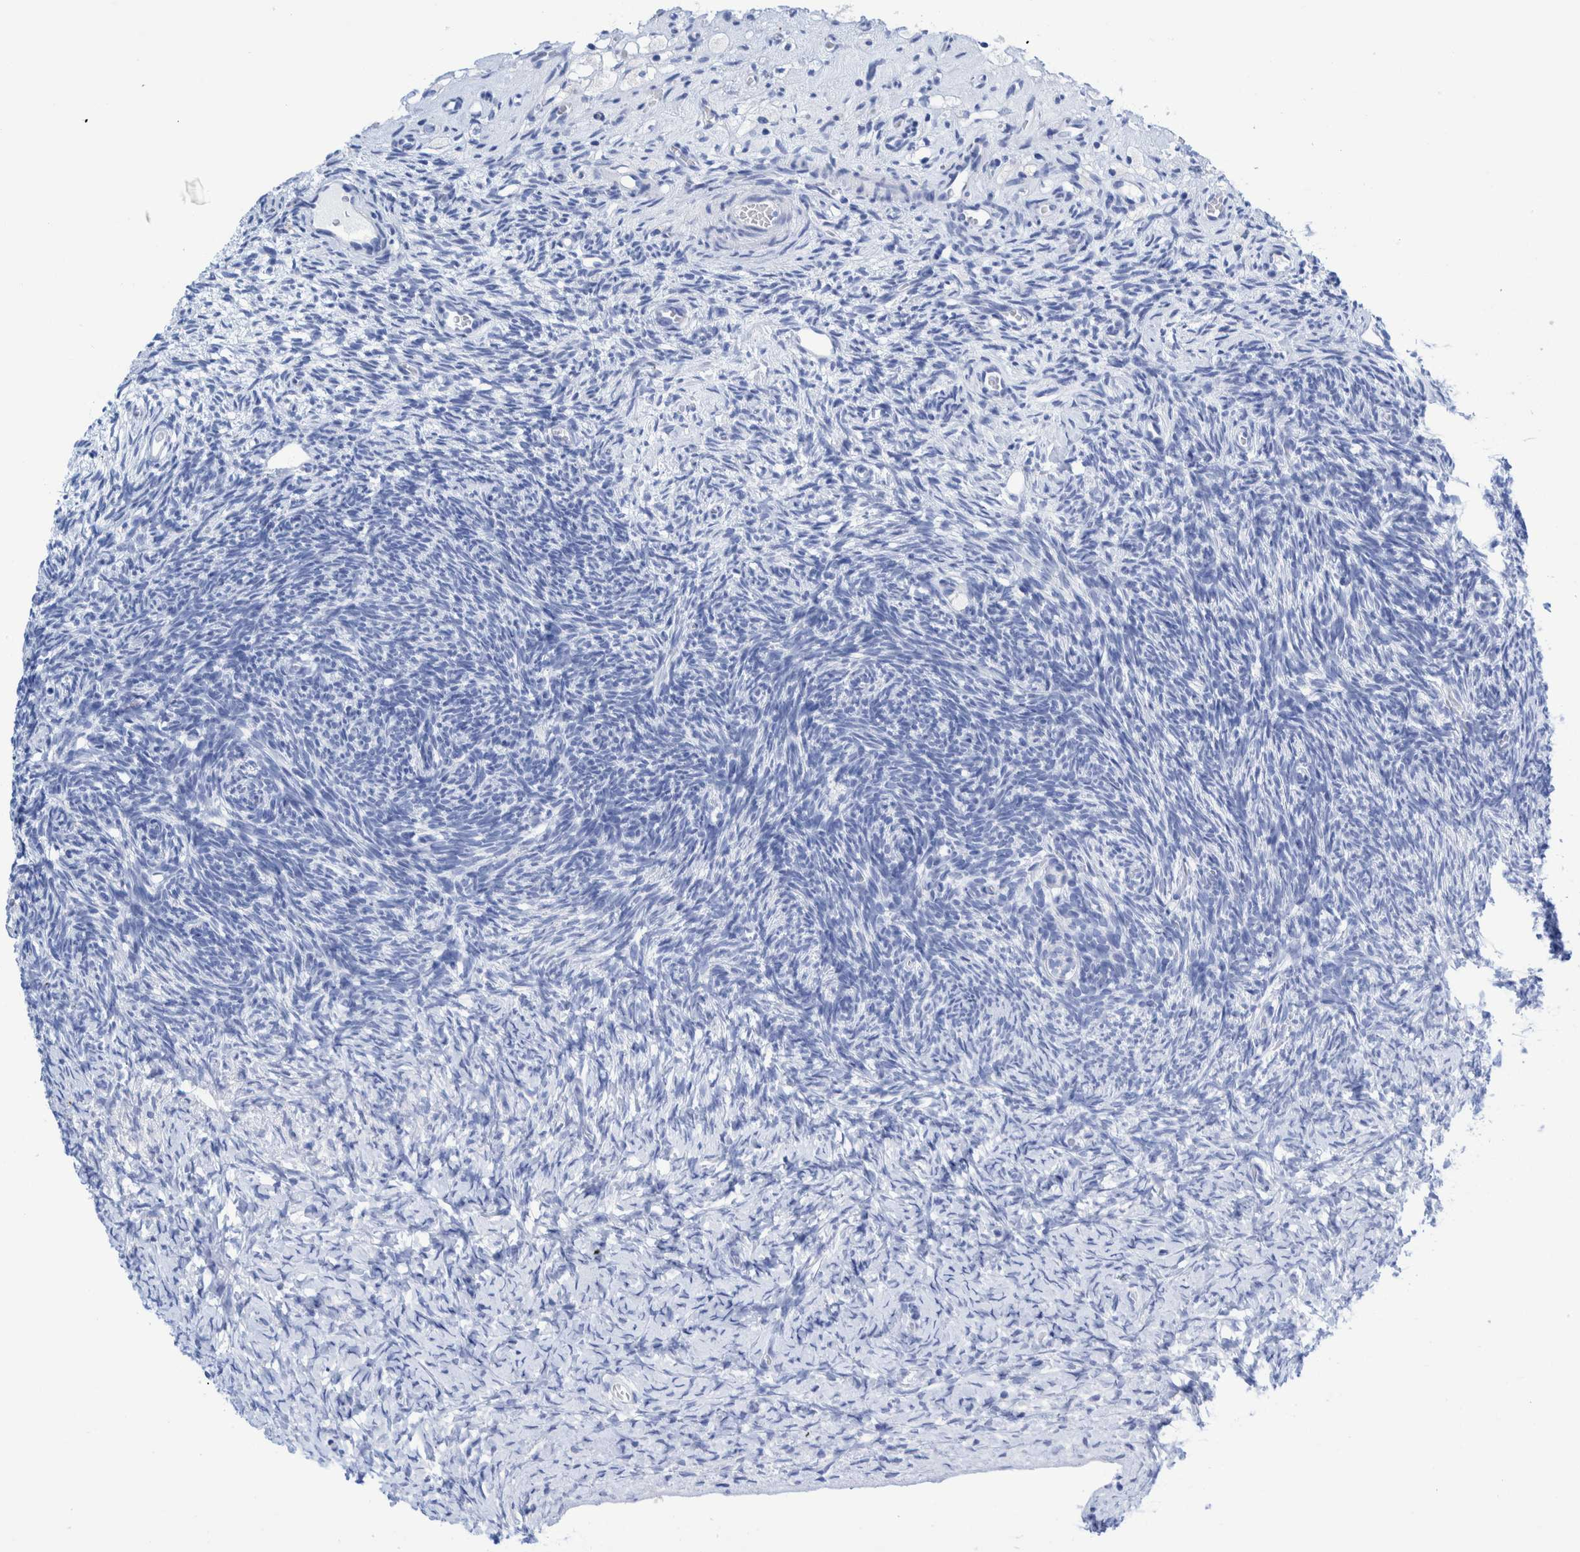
{"staining": {"intensity": "weak", "quantity": "<25%", "location": "cytoplasmic/membranous"}, "tissue": "ovary", "cell_type": "Follicle cells", "image_type": "normal", "snomed": [{"axis": "morphology", "description": "Normal tissue, NOS"}, {"axis": "topography", "description": "Ovary"}], "caption": "The histopathology image demonstrates no staining of follicle cells in normal ovary. (IHC, brightfield microscopy, high magnification).", "gene": "KRT14", "patient": {"sex": "female", "age": 34}}